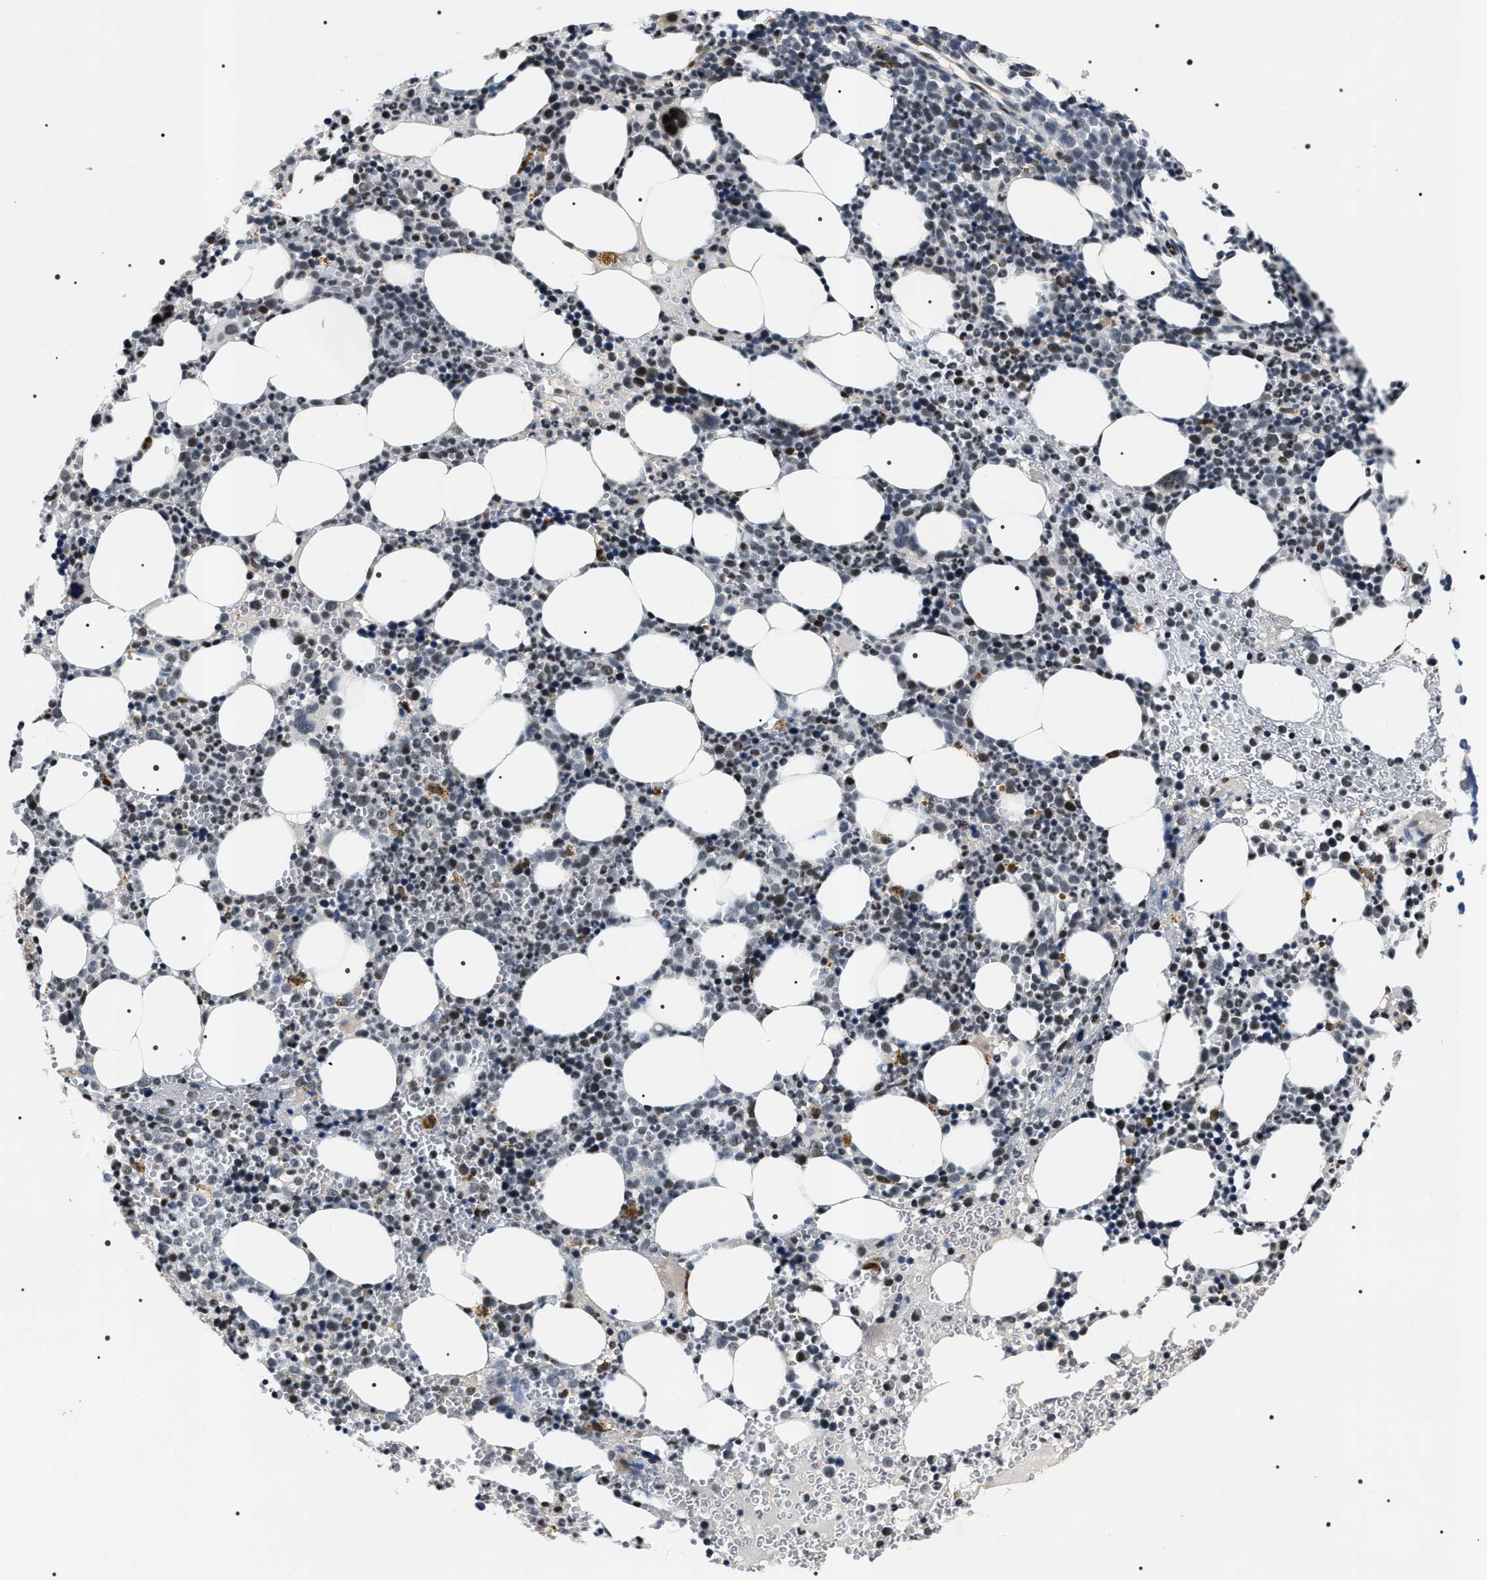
{"staining": {"intensity": "moderate", "quantity": "<25%", "location": "nuclear"}, "tissue": "bone marrow", "cell_type": "Hematopoietic cells", "image_type": "normal", "snomed": [{"axis": "morphology", "description": "Normal tissue, NOS"}, {"axis": "morphology", "description": "Inflammation, NOS"}, {"axis": "topography", "description": "Bone marrow"}], "caption": "A brown stain shows moderate nuclear staining of a protein in hematopoietic cells of normal bone marrow. The staining was performed using DAB (3,3'-diaminobenzidine), with brown indicating positive protein expression. Nuclei are stained blue with hematoxylin.", "gene": "C7orf25", "patient": {"sex": "female", "age": 67}}